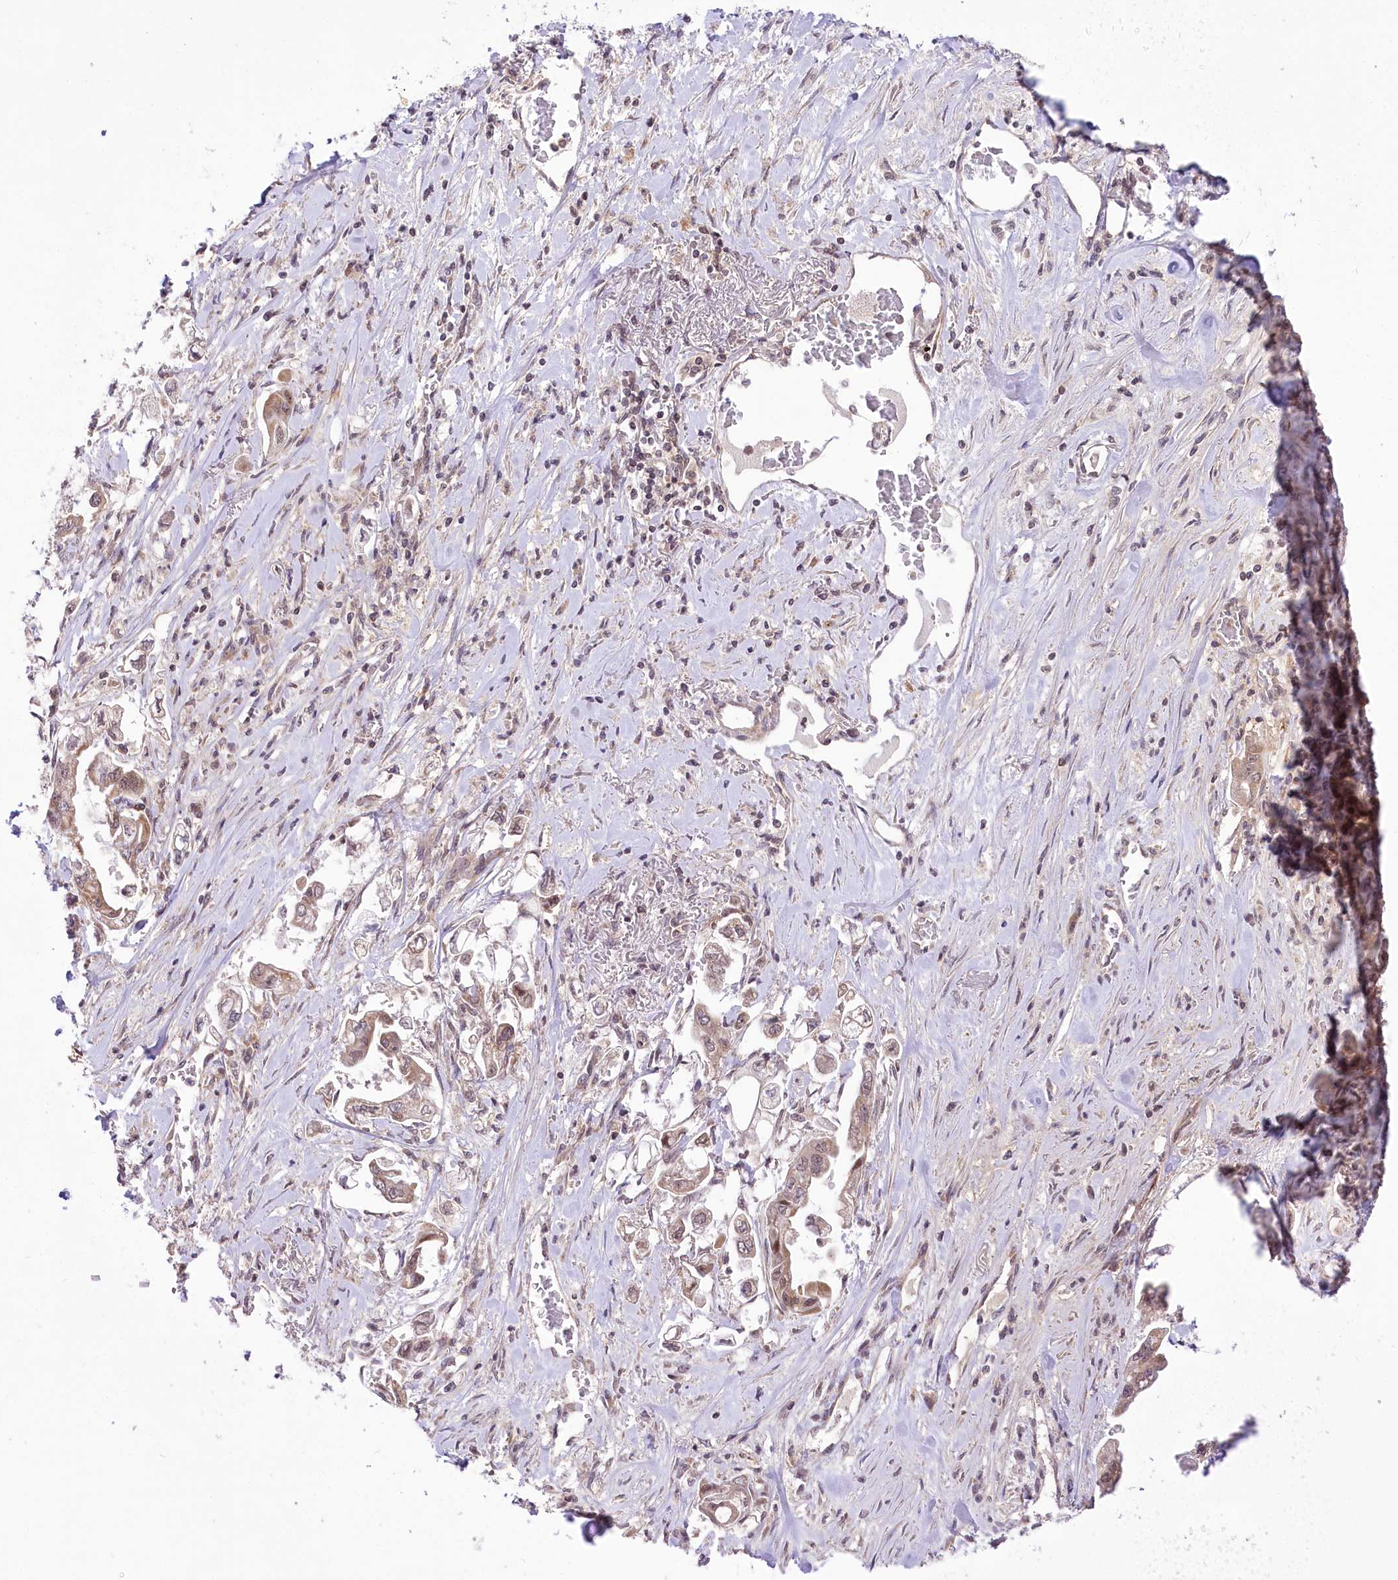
{"staining": {"intensity": "weak", "quantity": "25%-75%", "location": "nuclear"}, "tissue": "stomach cancer", "cell_type": "Tumor cells", "image_type": "cancer", "snomed": [{"axis": "morphology", "description": "Adenocarcinoma, NOS"}, {"axis": "topography", "description": "Stomach"}], "caption": "A brown stain shows weak nuclear expression of a protein in human stomach cancer (adenocarcinoma) tumor cells. The protein is stained brown, and the nuclei are stained in blue (DAB (3,3'-diaminobenzidine) IHC with brightfield microscopy, high magnification).", "gene": "ZMAT2", "patient": {"sex": "male", "age": 62}}